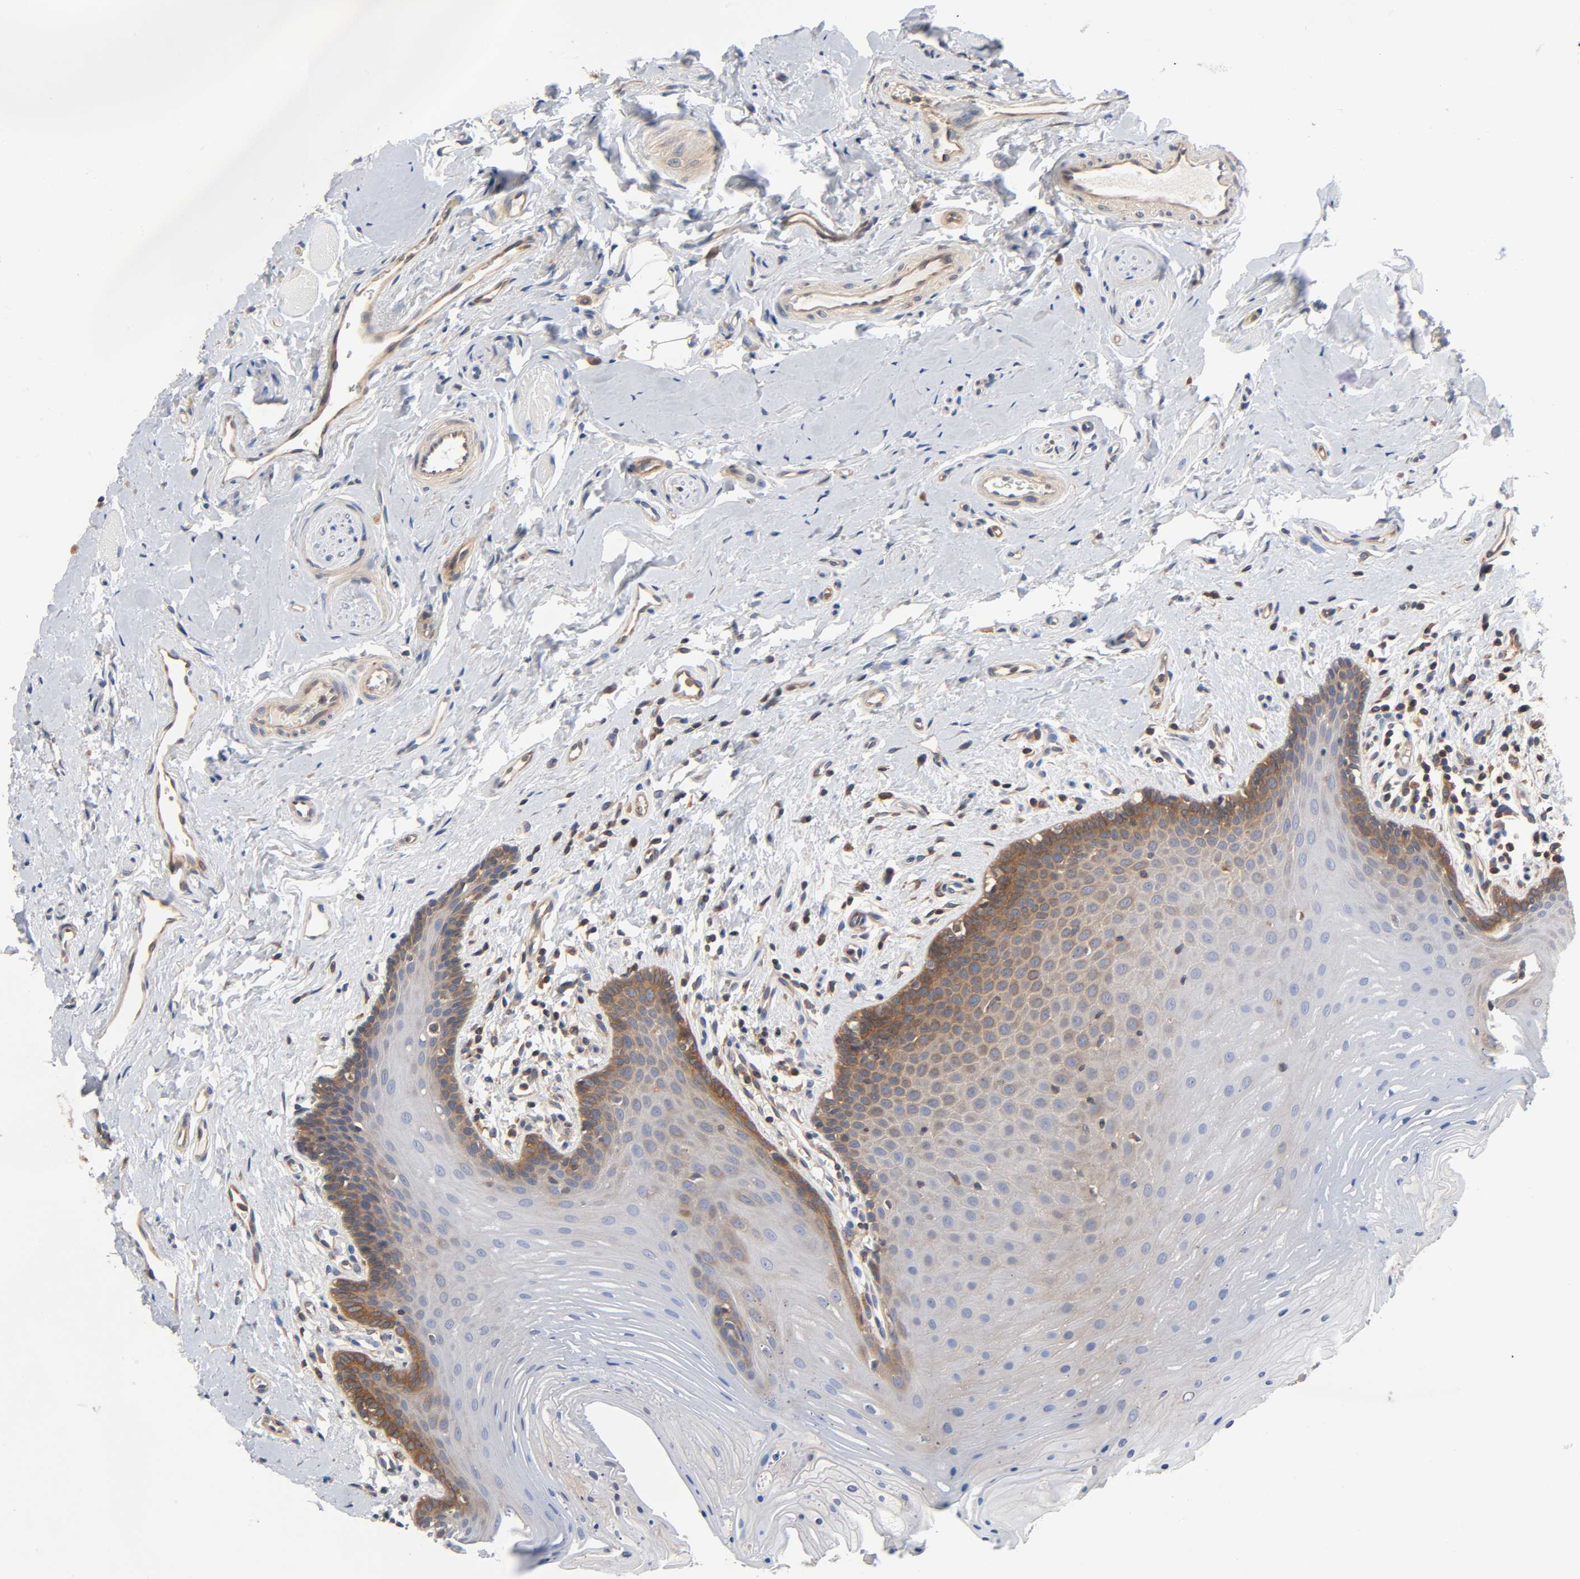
{"staining": {"intensity": "moderate", "quantity": "25%-75%", "location": "cytoplasmic/membranous"}, "tissue": "oral mucosa", "cell_type": "Squamous epithelial cells", "image_type": "normal", "snomed": [{"axis": "morphology", "description": "Normal tissue, NOS"}, {"axis": "topography", "description": "Oral tissue"}], "caption": "Moderate cytoplasmic/membranous protein expression is appreciated in approximately 25%-75% of squamous epithelial cells in oral mucosa. Immunohistochemistry (ihc) stains the protein of interest in brown and the nuclei are stained blue.", "gene": "PRKAB1", "patient": {"sex": "male", "age": 62}}